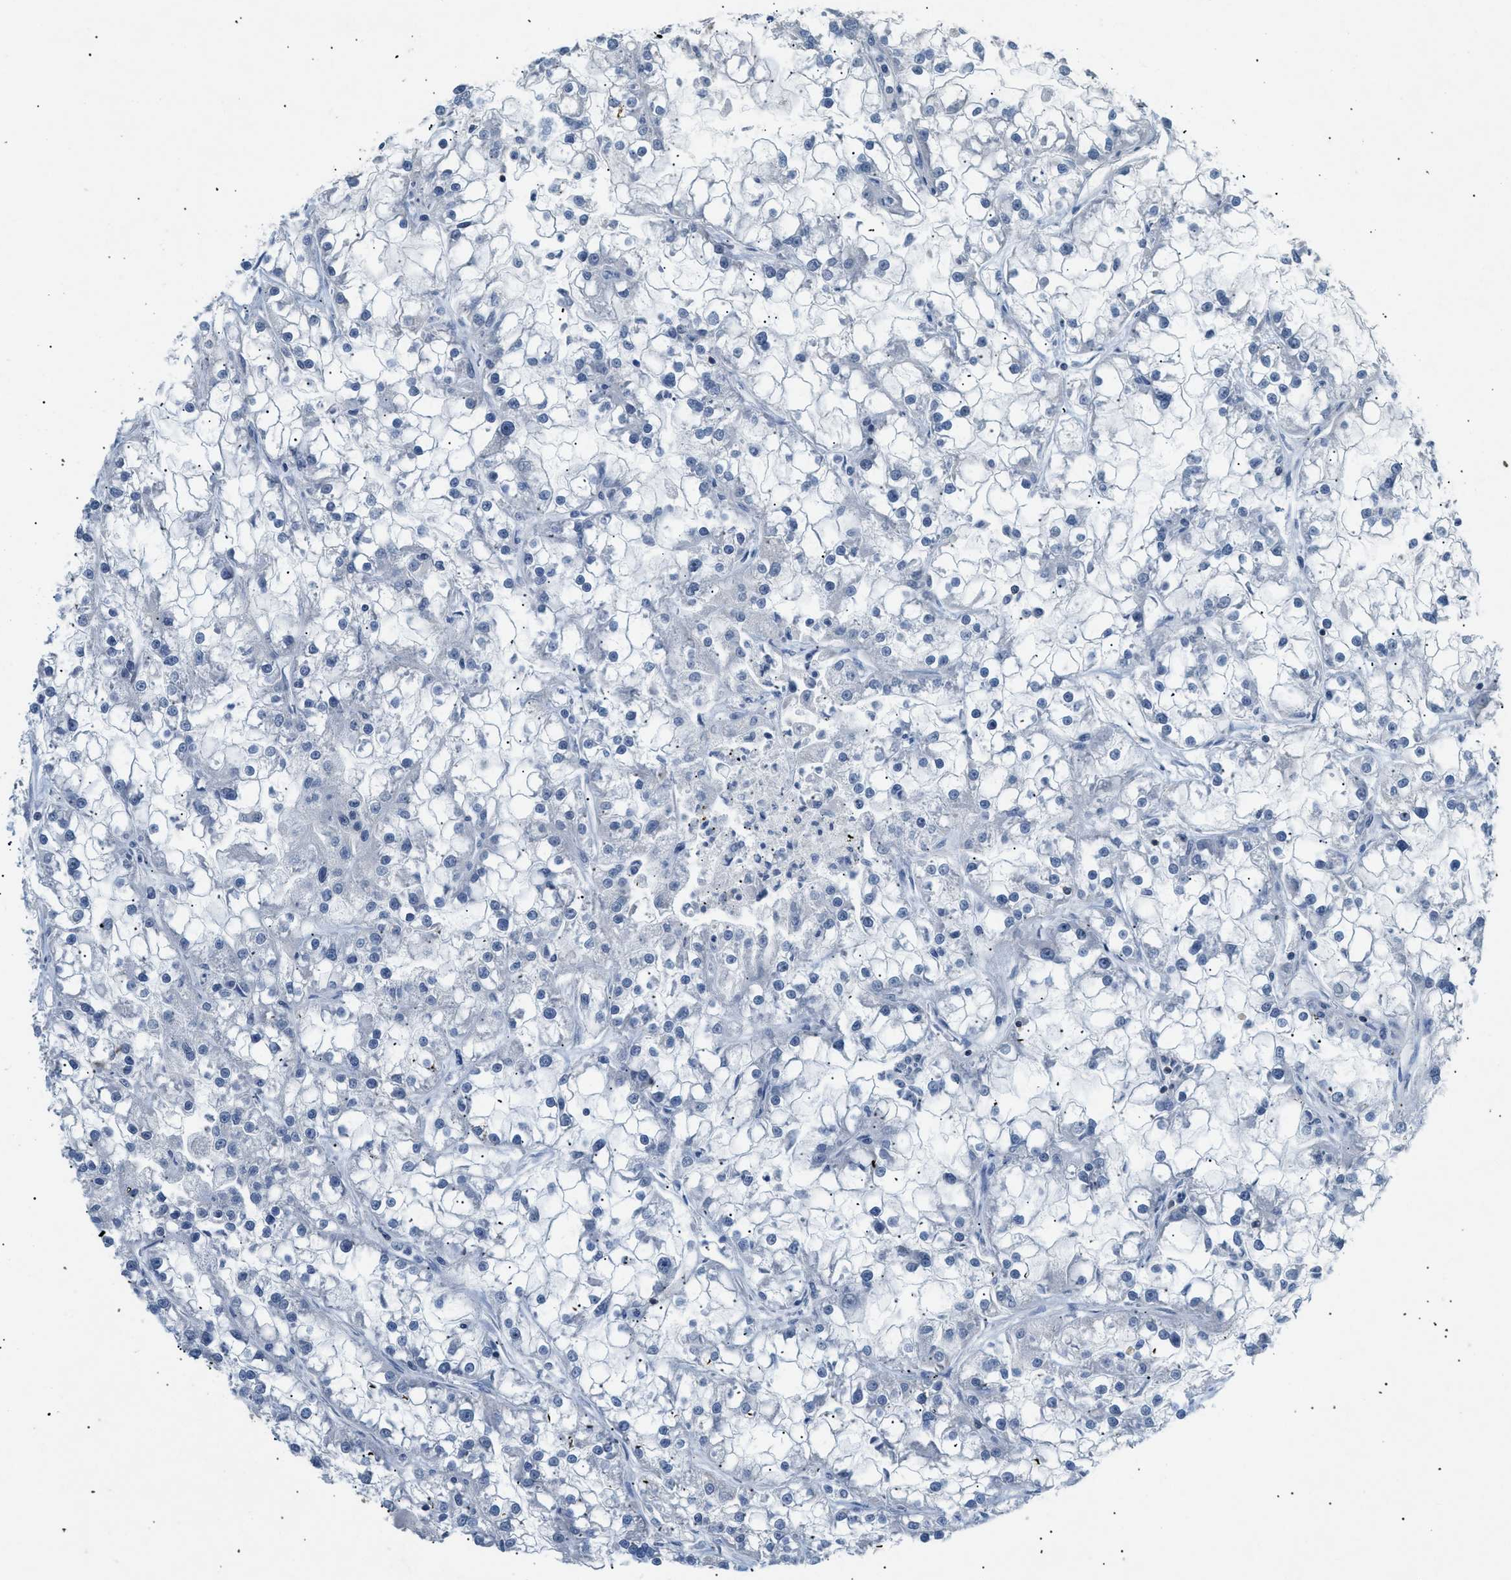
{"staining": {"intensity": "negative", "quantity": "none", "location": "none"}, "tissue": "renal cancer", "cell_type": "Tumor cells", "image_type": "cancer", "snomed": [{"axis": "morphology", "description": "Adenocarcinoma, NOS"}, {"axis": "topography", "description": "Kidney"}], "caption": "Micrograph shows no protein positivity in tumor cells of renal cancer tissue. Brightfield microscopy of immunohistochemistry stained with DAB (brown) and hematoxylin (blue), captured at high magnification.", "gene": "KCNC3", "patient": {"sex": "female", "age": 52}}